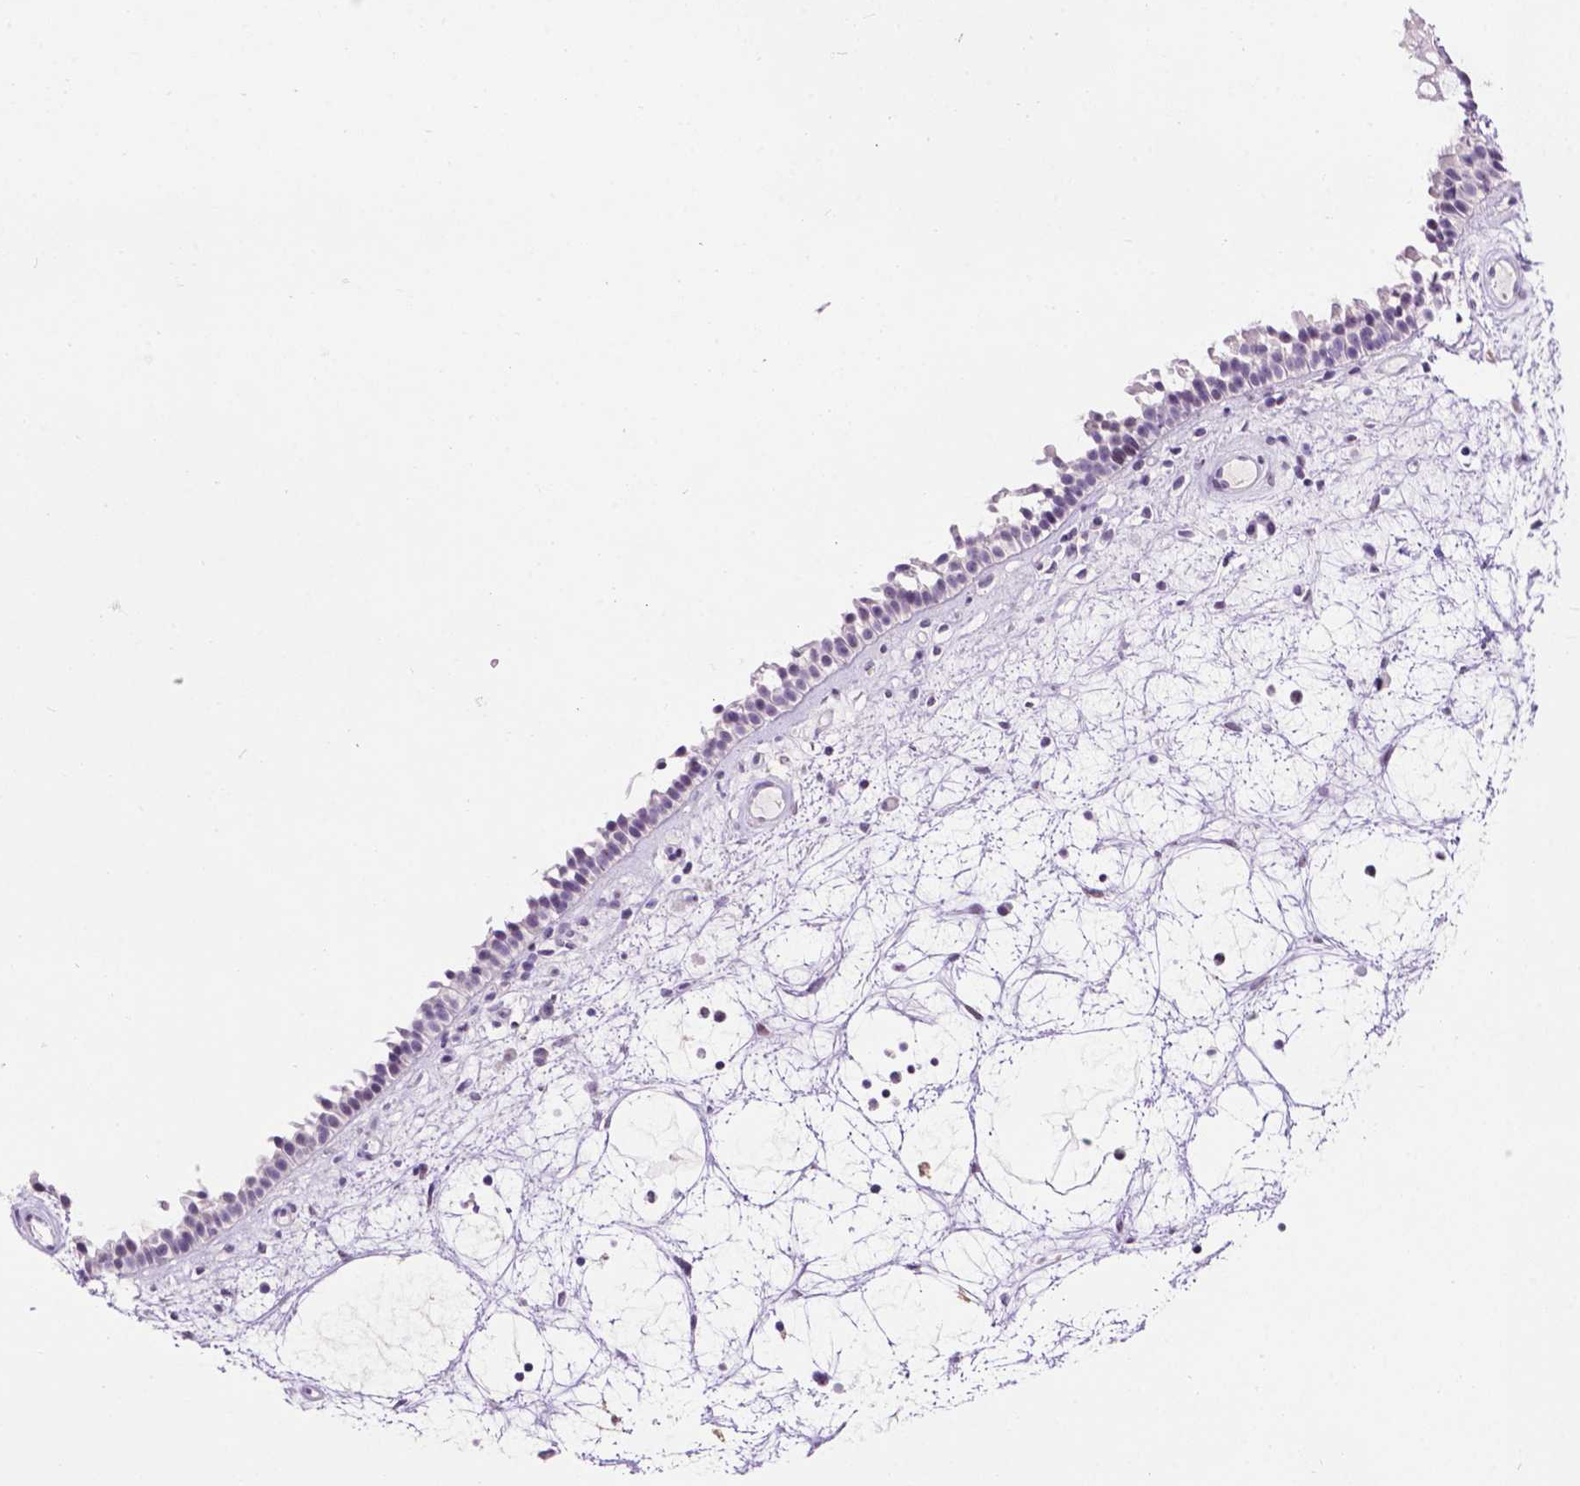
{"staining": {"intensity": "negative", "quantity": "none", "location": "none"}, "tissue": "nasopharynx", "cell_type": "Respiratory epithelial cells", "image_type": "normal", "snomed": [{"axis": "morphology", "description": "Normal tissue, NOS"}, {"axis": "topography", "description": "Nasopharynx"}], "caption": "High power microscopy micrograph of an IHC histopathology image of normal nasopharynx, revealing no significant expression in respiratory epithelial cells.", "gene": "TH", "patient": {"sex": "male", "age": 69}}